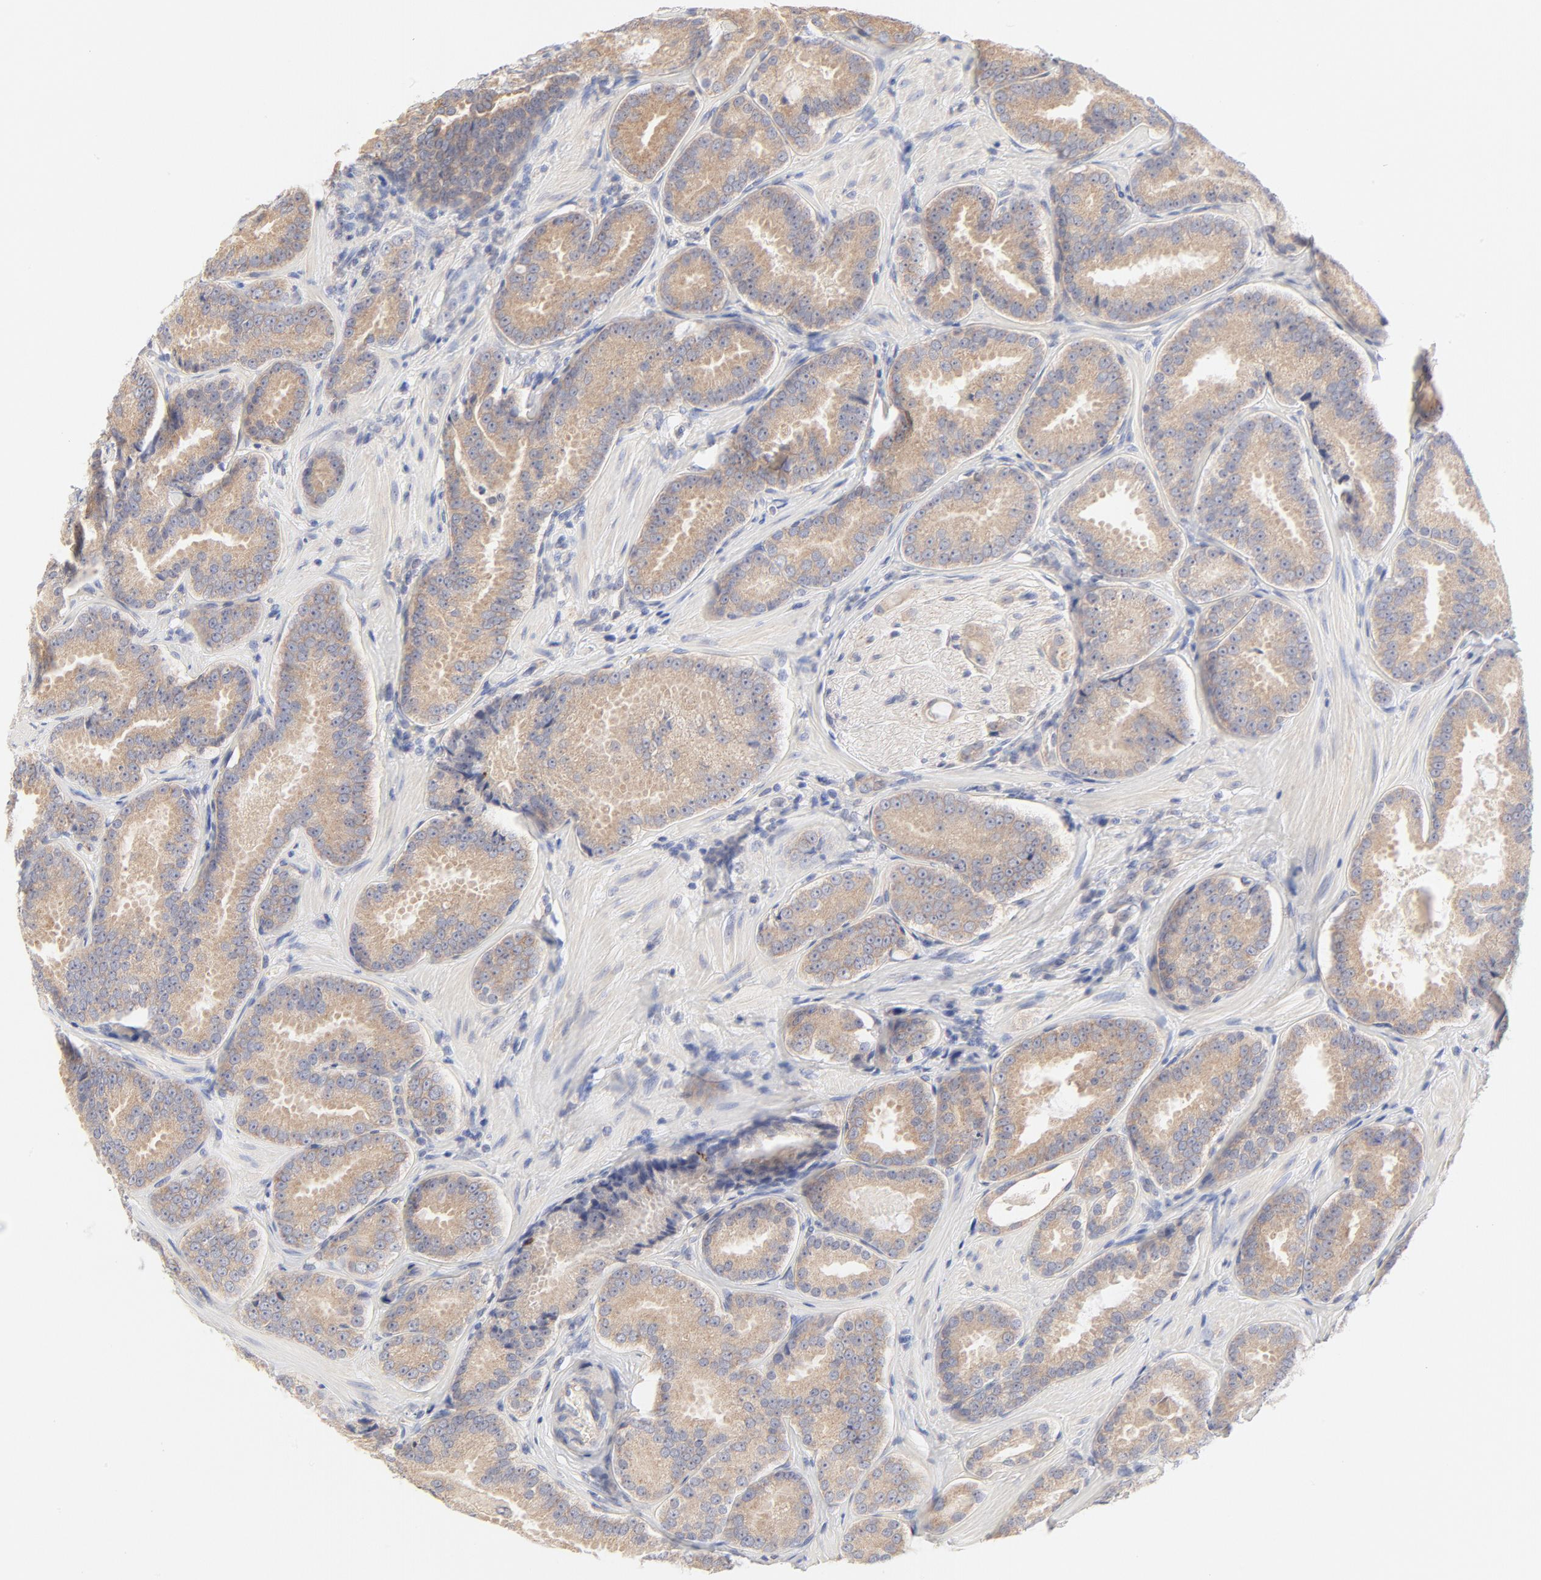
{"staining": {"intensity": "moderate", "quantity": ">75%", "location": "cytoplasmic/membranous"}, "tissue": "prostate cancer", "cell_type": "Tumor cells", "image_type": "cancer", "snomed": [{"axis": "morphology", "description": "Adenocarcinoma, Low grade"}, {"axis": "topography", "description": "Prostate"}], "caption": "Human adenocarcinoma (low-grade) (prostate) stained with a protein marker demonstrates moderate staining in tumor cells.", "gene": "MTERF2", "patient": {"sex": "male", "age": 59}}